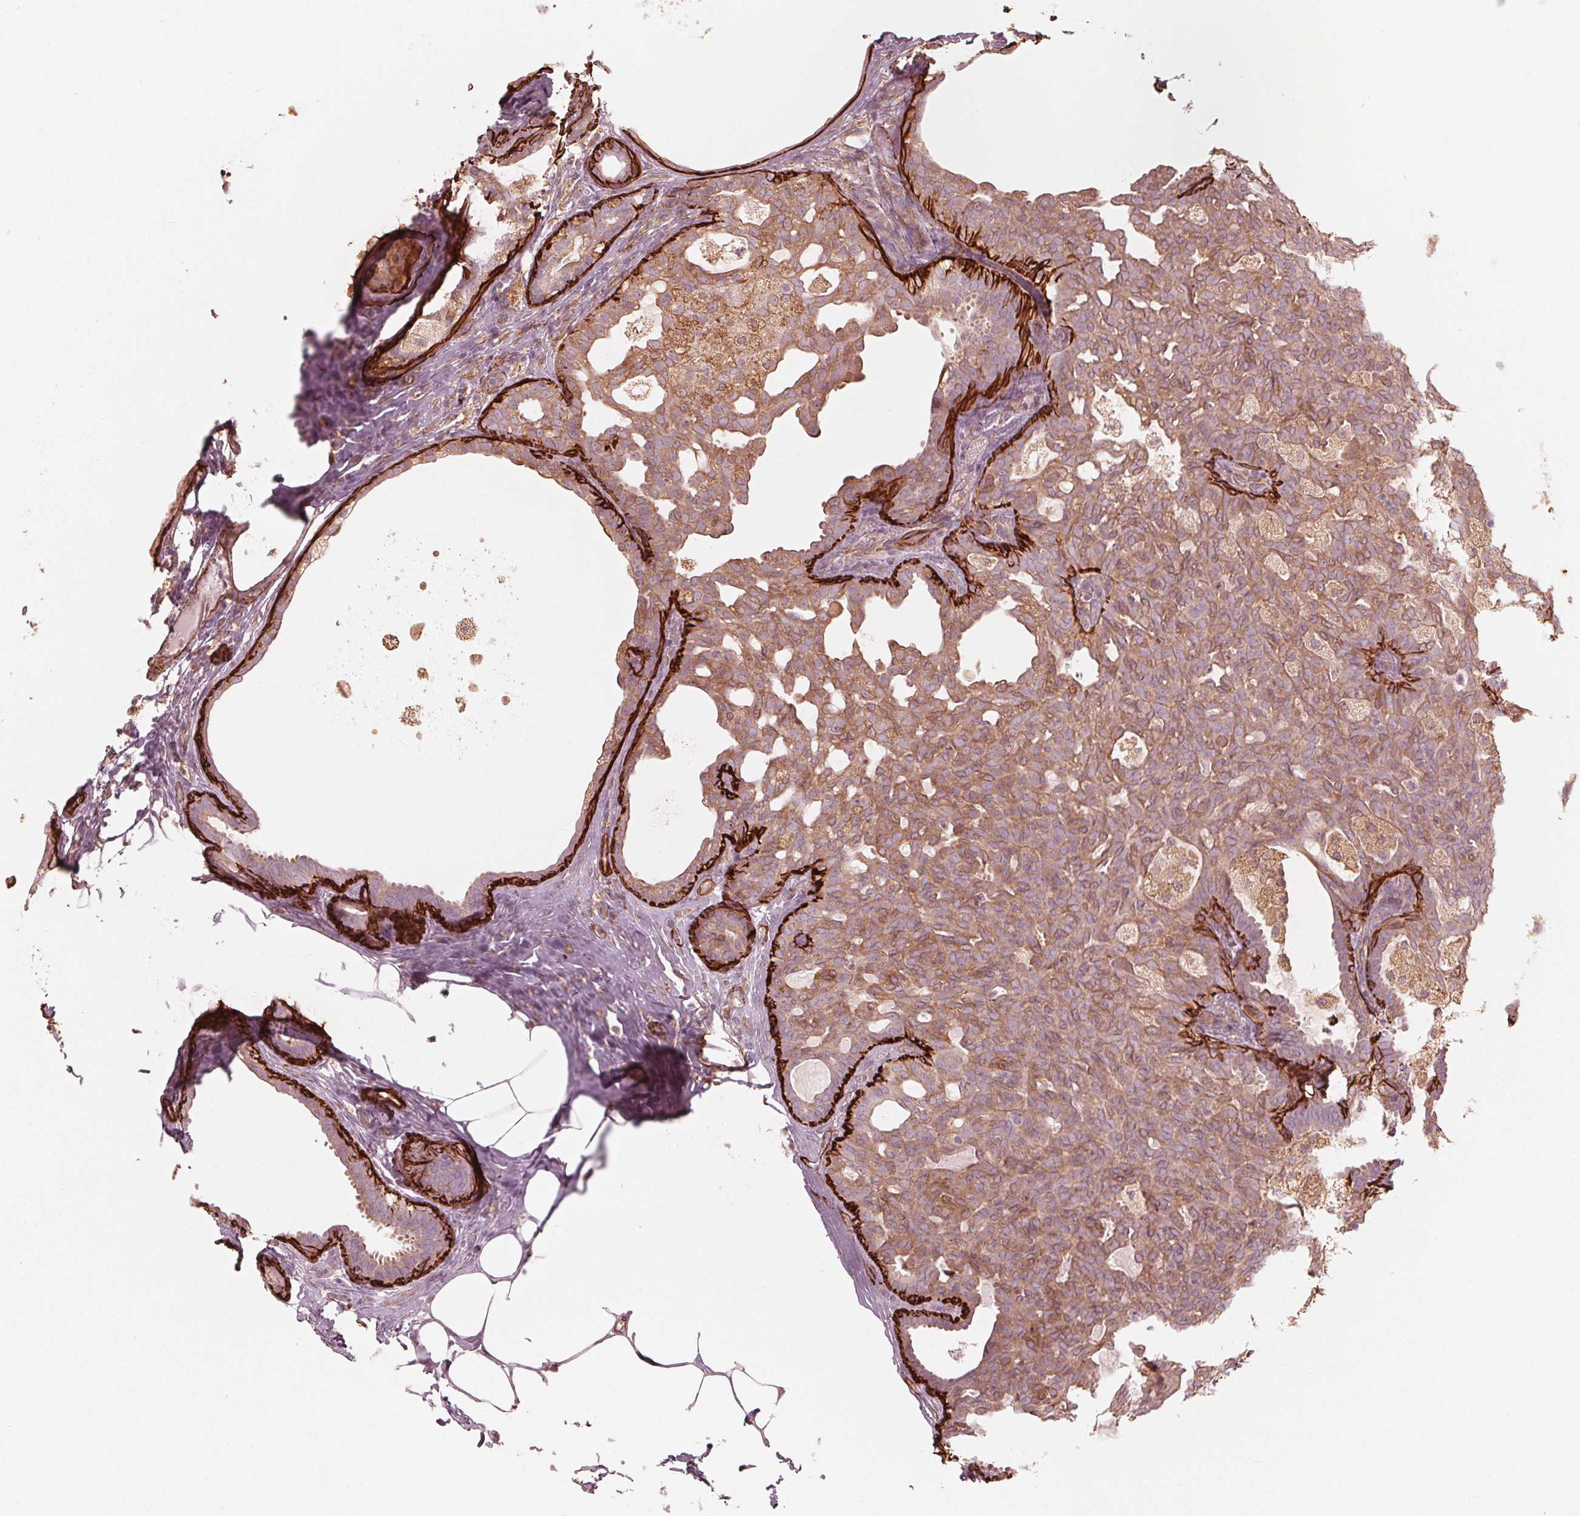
{"staining": {"intensity": "weak", "quantity": ">75%", "location": "cytoplasmic/membranous"}, "tissue": "breast cancer", "cell_type": "Tumor cells", "image_type": "cancer", "snomed": [{"axis": "morphology", "description": "Duct carcinoma"}, {"axis": "topography", "description": "Breast"}], "caption": "IHC (DAB) staining of breast cancer displays weak cytoplasmic/membranous protein staining in approximately >75% of tumor cells.", "gene": "MIER3", "patient": {"sex": "female", "age": 59}}